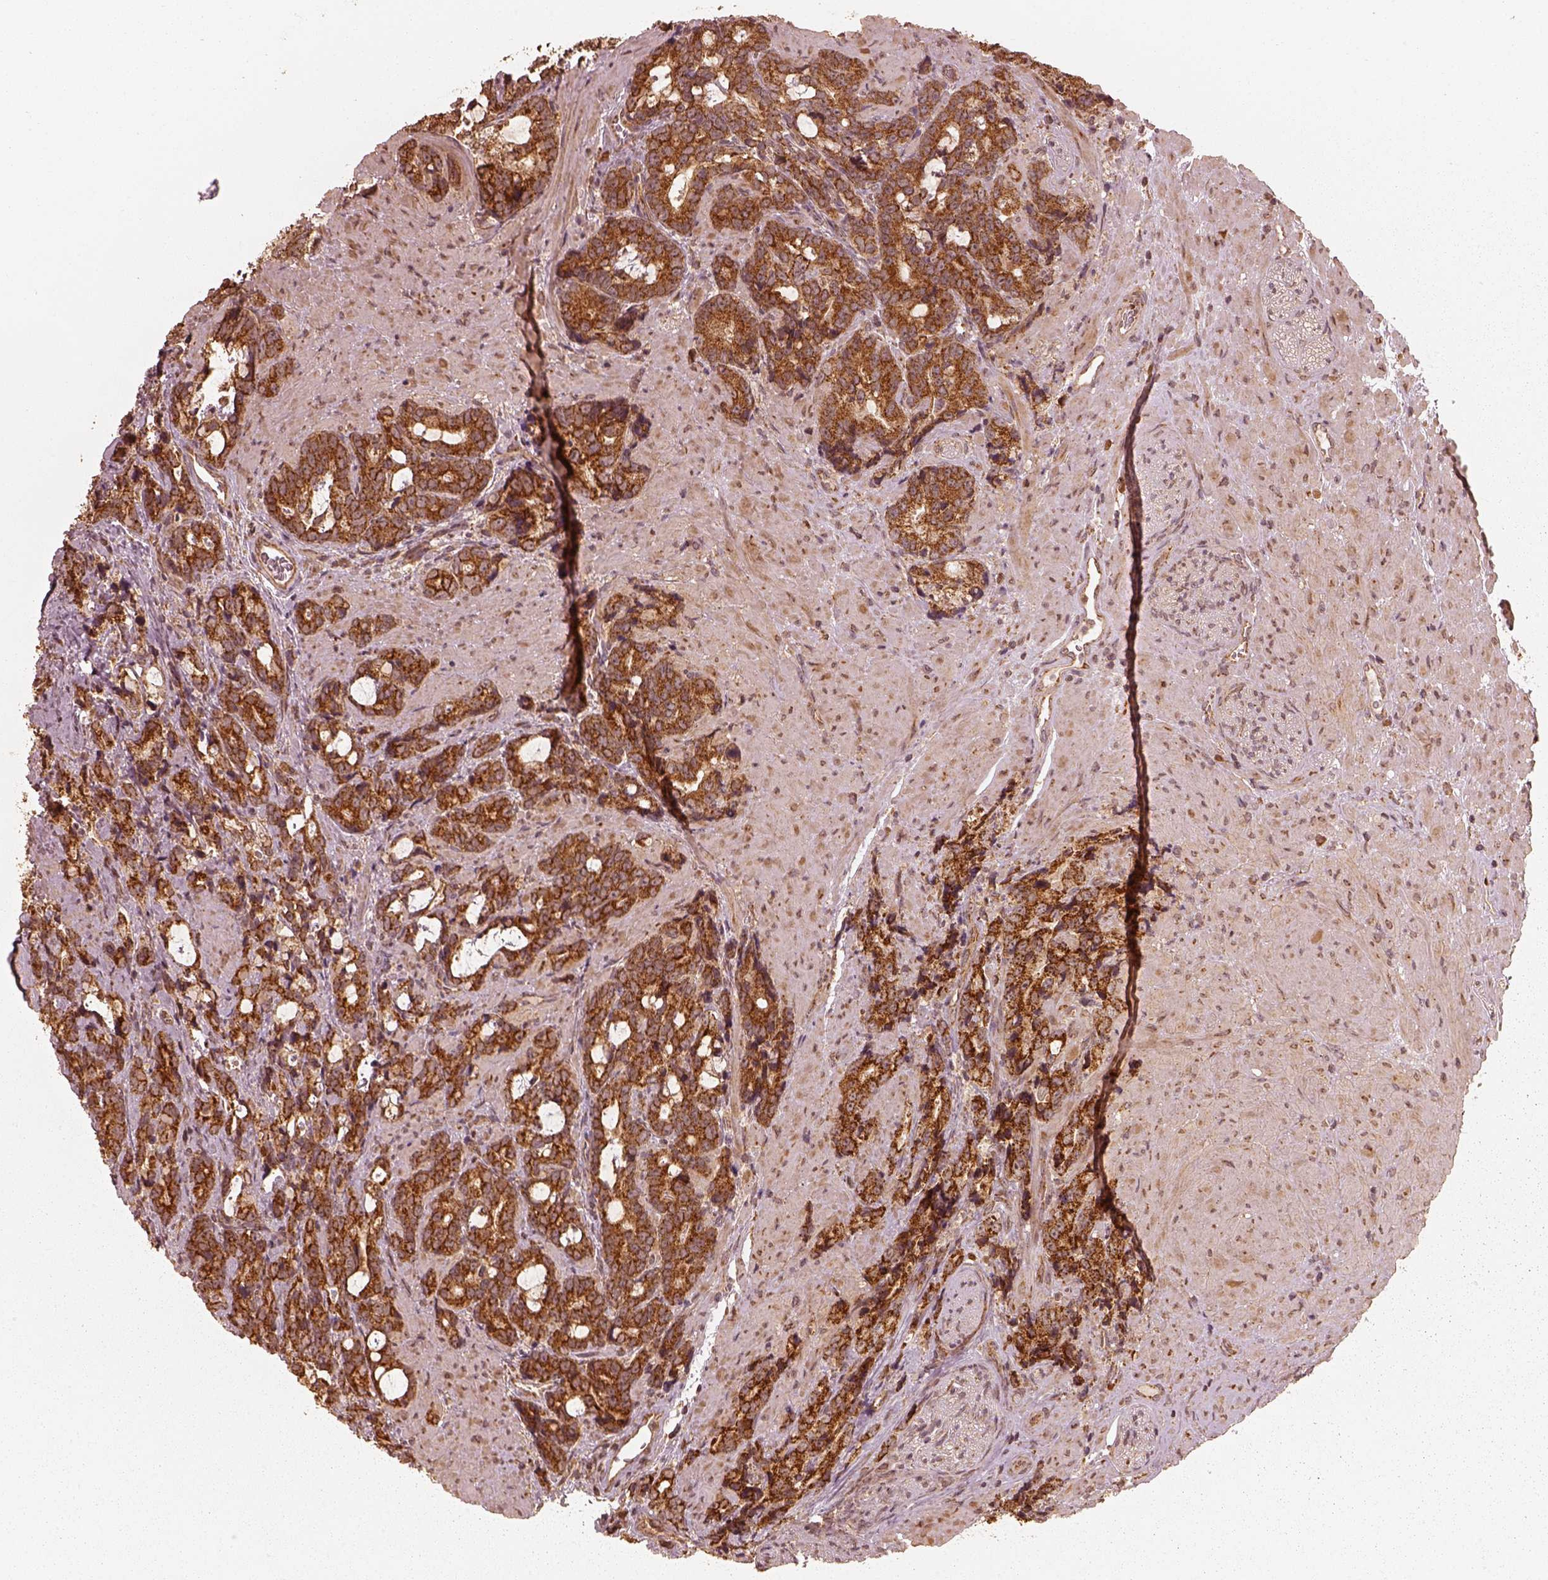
{"staining": {"intensity": "strong", "quantity": ">75%", "location": "cytoplasmic/membranous"}, "tissue": "prostate cancer", "cell_type": "Tumor cells", "image_type": "cancer", "snomed": [{"axis": "morphology", "description": "Adenocarcinoma, High grade"}, {"axis": "topography", "description": "Prostate"}], "caption": "High-grade adenocarcinoma (prostate) was stained to show a protein in brown. There is high levels of strong cytoplasmic/membranous expression in about >75% of tumor cells.", "gene": "DNAJC25", "patient": {"sex": "male", "age": 74}}